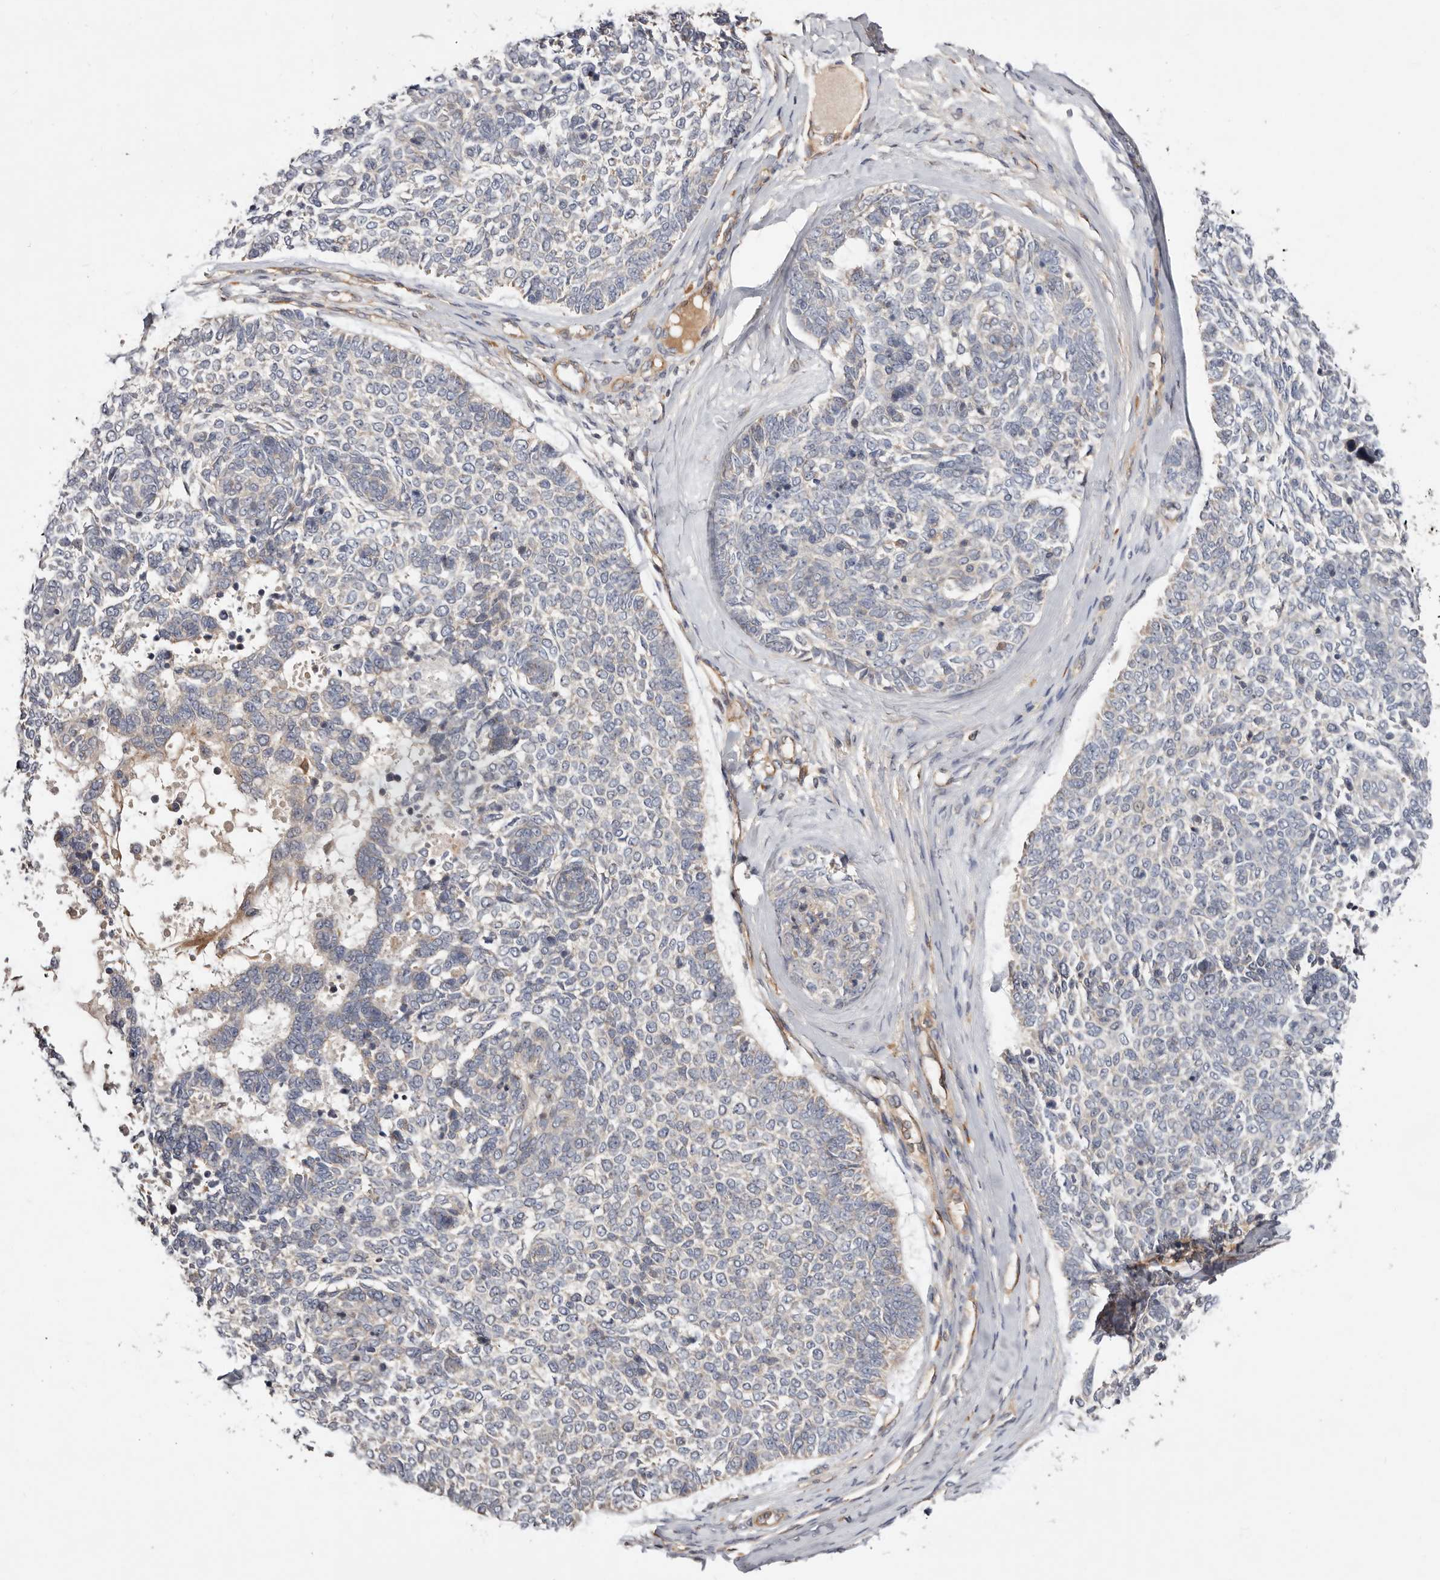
{"staining": {"intensity": "negative", "quantity": "none", "location": "none"}, "tissue": "skin cancer", "cell_type": "Tumor cells", "image_type": "cancer", "snomed": [{"axis": "morphology", "description": "Basal cell carcinoma"}, {"axis": "topography", "description": "Skin"}], "caption": "Tumor cells are negative for brown protein staining in basal cell carcinoma (skin).", "gene": "MACF1", "patient": {"sex": "female", "age": 81}}